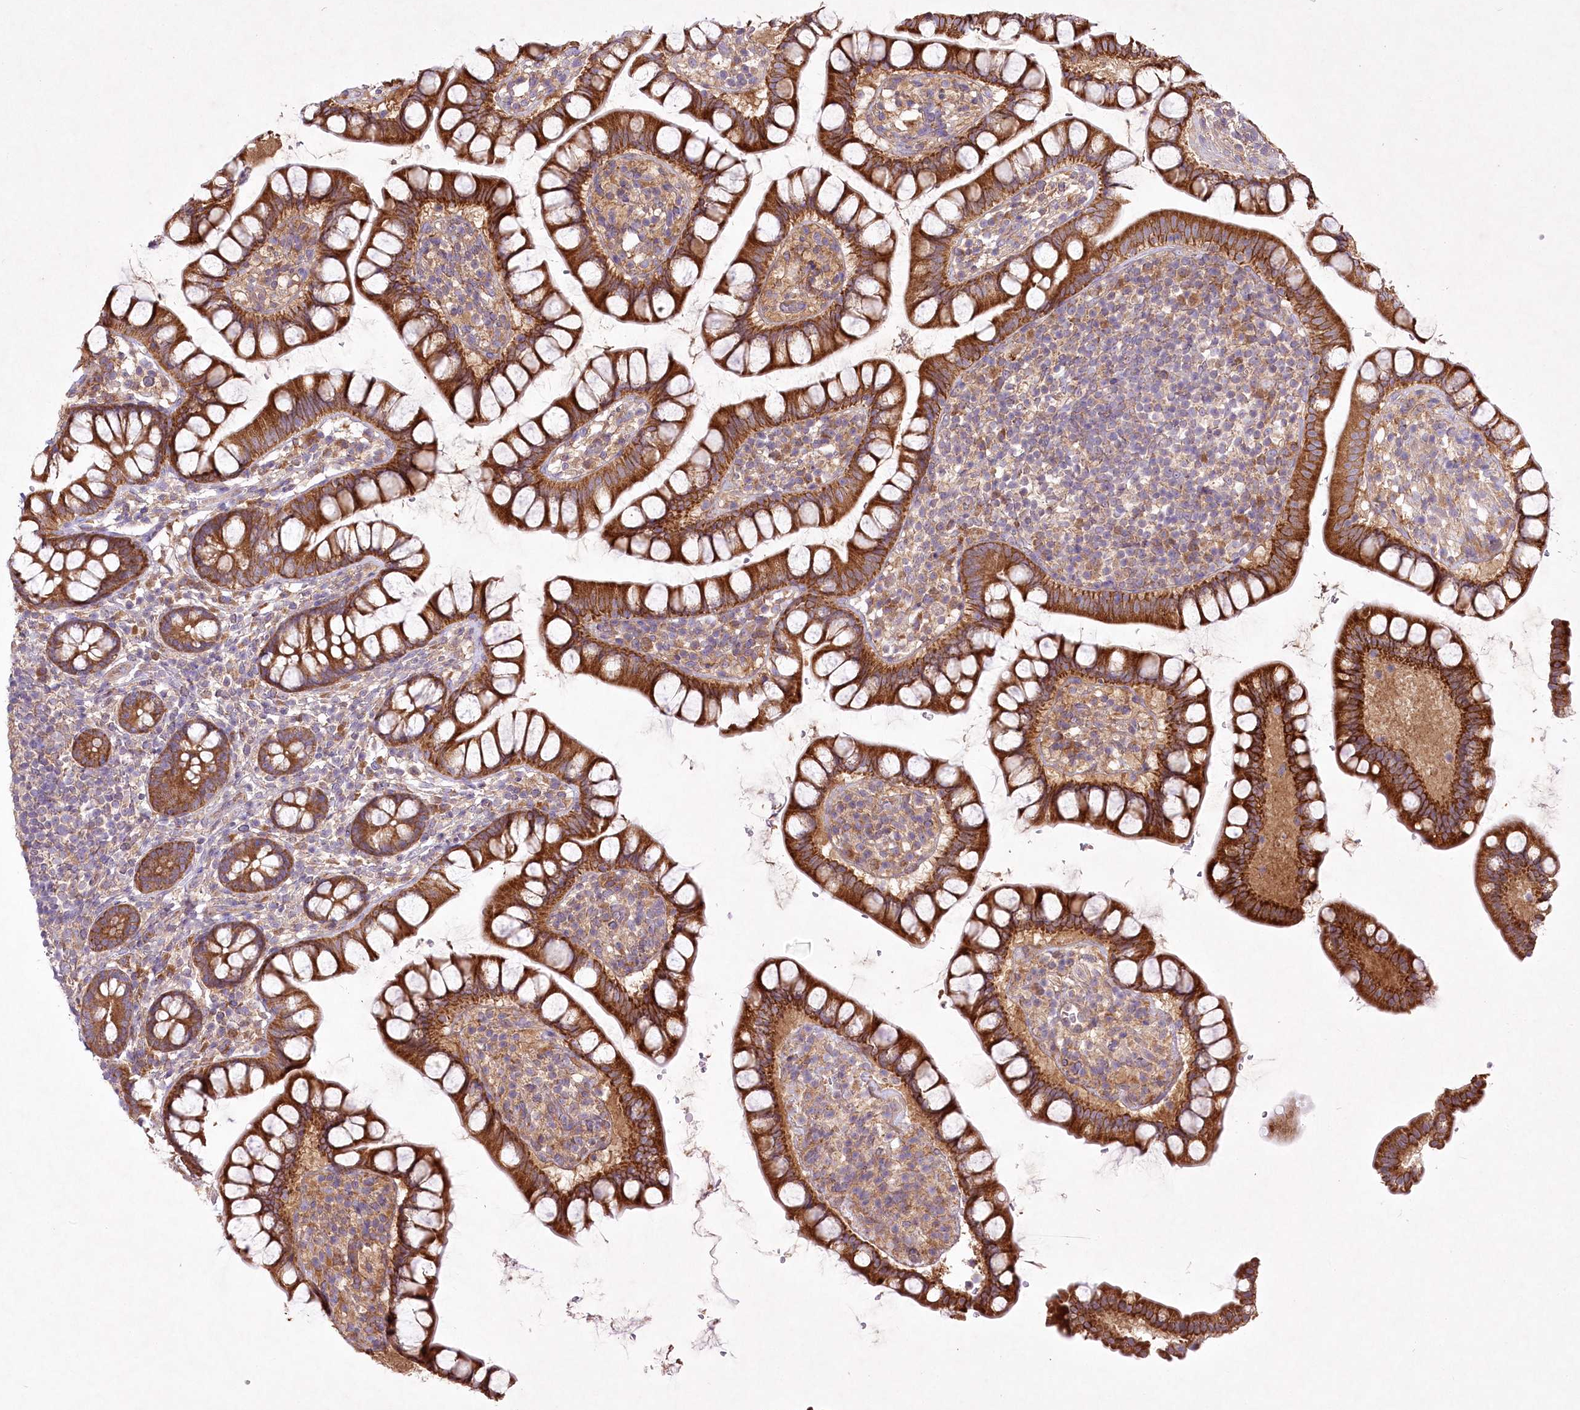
{"staining": {"intensity": "strong", "quantity": ">75%", "location": "cytoplasmic/membranous"}, "tissue": "small intestine", "cell_type": "Glandular cells", "image_type": "normal", "snomed": [{"axis": "morphology", "description": "Normal tissue, NOS"}, {"axis": "topography", "description": "Small intestine"}], "caption": "The micrograph demonstrates staining of benign small intestine, revealing strong cytoplasmic/membranous protein expression (brown color) within glandular cells.", "gene": "PYROXD1", "patient": {"sex": "female", "age": 84}}